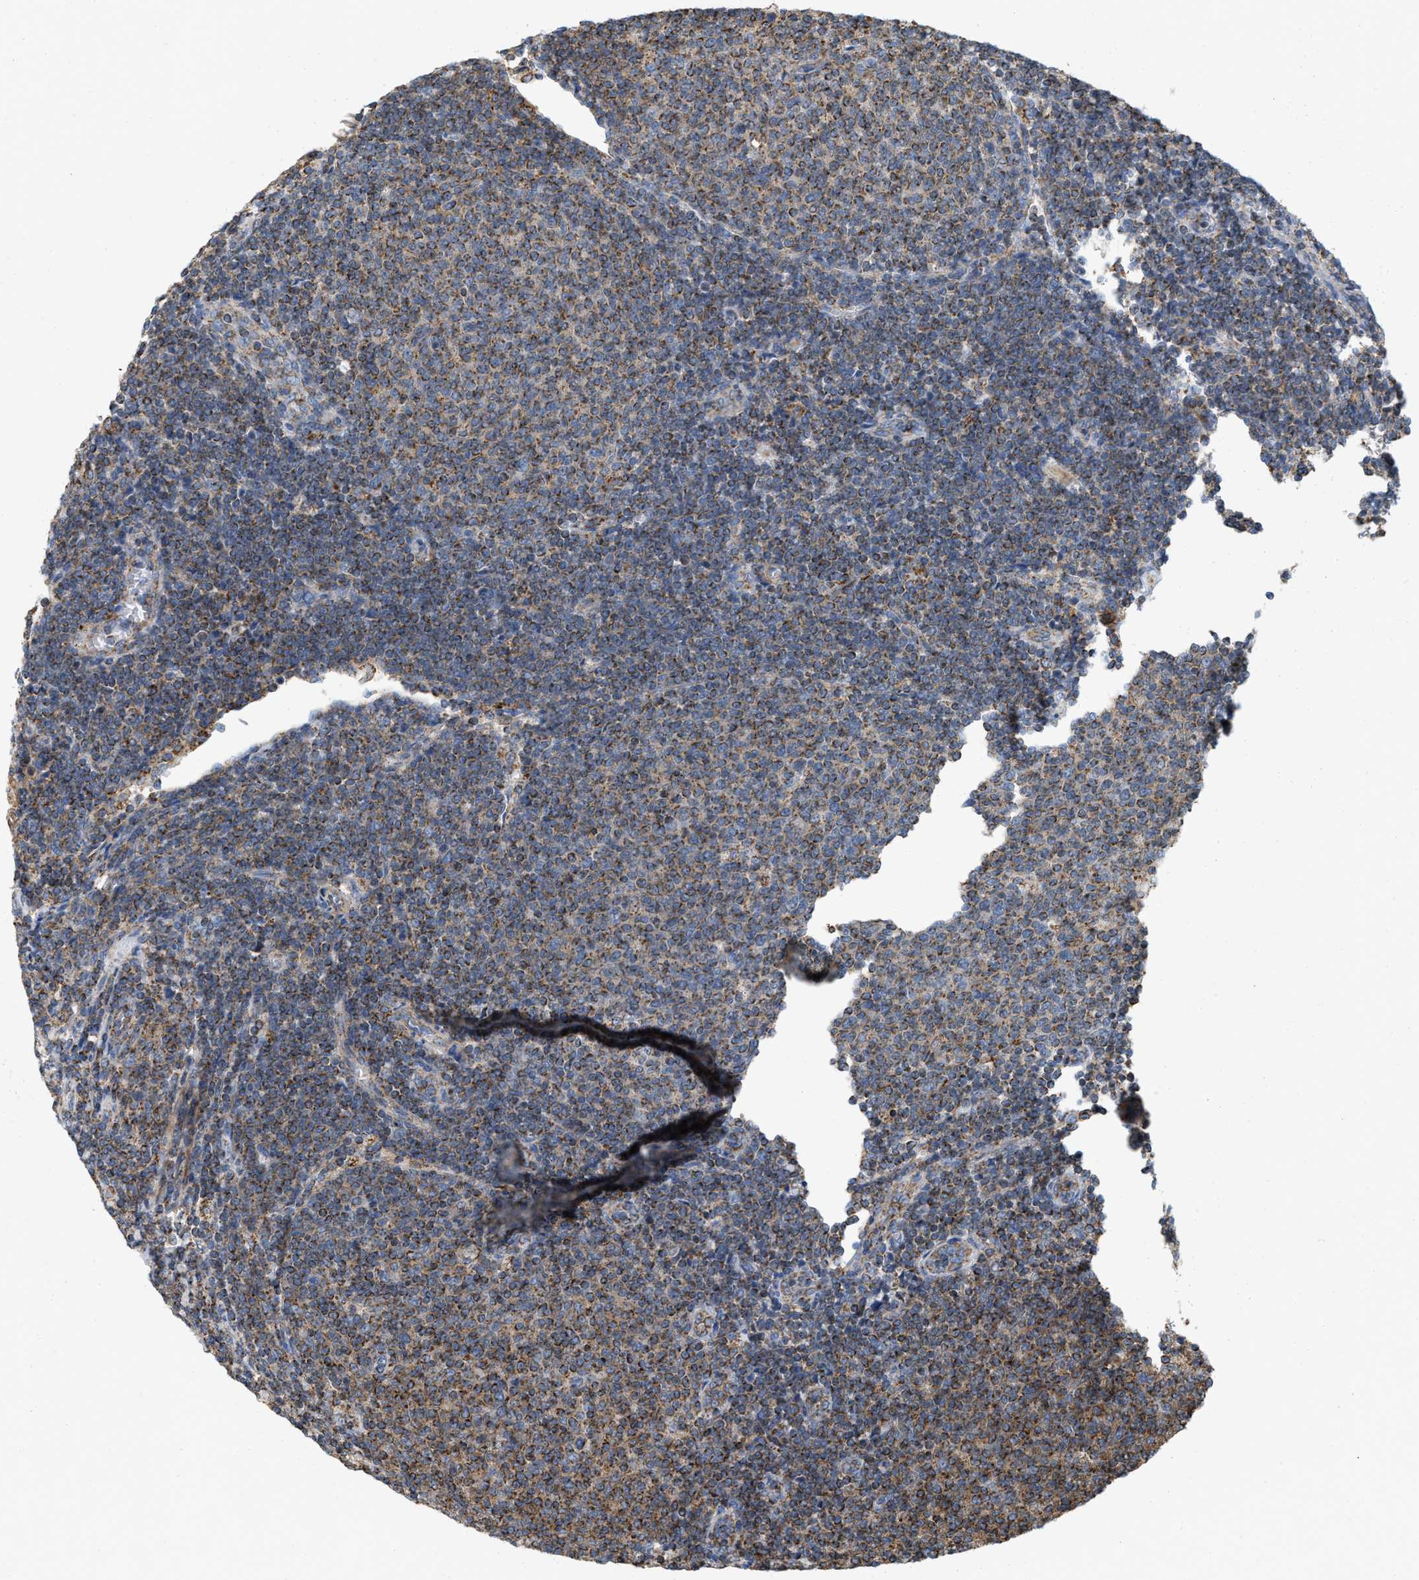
{"staining": {"intensity": "moderate", "quantity": ">75%", "location": "cytoplasmic/membranous"}, "tissue": "lymphoma", "cell_type": "Tumor cells", "image_type": "cancer", "snomed": [{"axis": "morphology", "description": "Malignant lymphoma, non-Hodgkin's type, Low grade"}, {"axis": "topography", "description": "Lymph node"}], "caption": "Moderate cytoplasmic/membranous positivity for a protein is present in approximately >75% of tumor cells of lymphoma using immunohistochemistry (IHC).", "gene": "GRB10", "patient": {"sex": "male", "age": 66}}